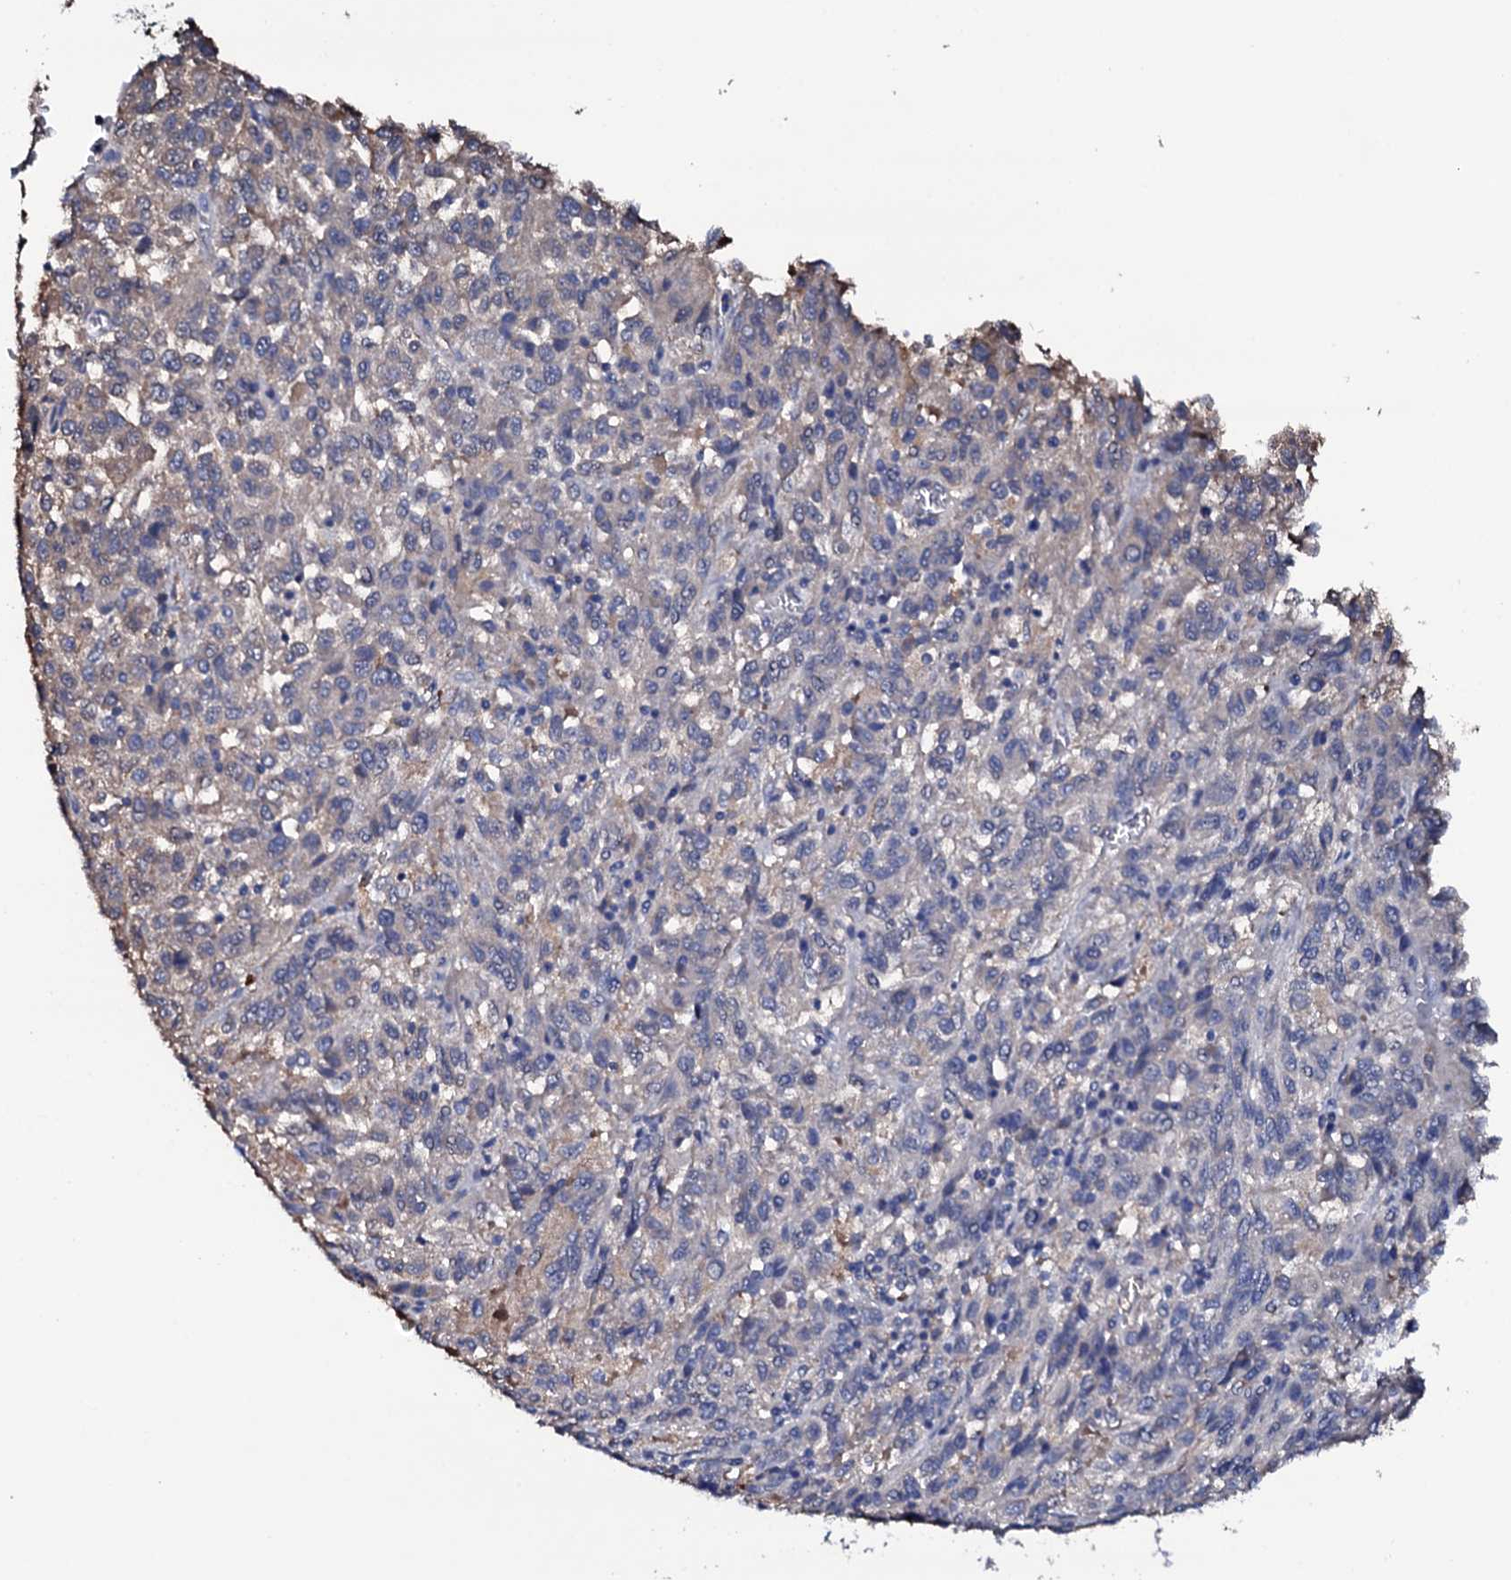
{"staining": {"intensity": "negative", "quantity": "none", "location": "none"}, "tissue": "melanoma", "cell_type": "Tumor cells", "image_type": "cancer", "snomed": [{"axis": "morphology", "description": "Malignant melanoma, Metastatic site"}, {"axis": "topography", "description": "Lung"}], "caption": "A photomicrograph of melanoma stained for a protein exhibits no brown staining in tumor cells. (DAB immunohistochemistry (IHC) with hematoxylin counter stain).", "gene": "TCAF2", "patient": {"sex": "male", "age": 64}}